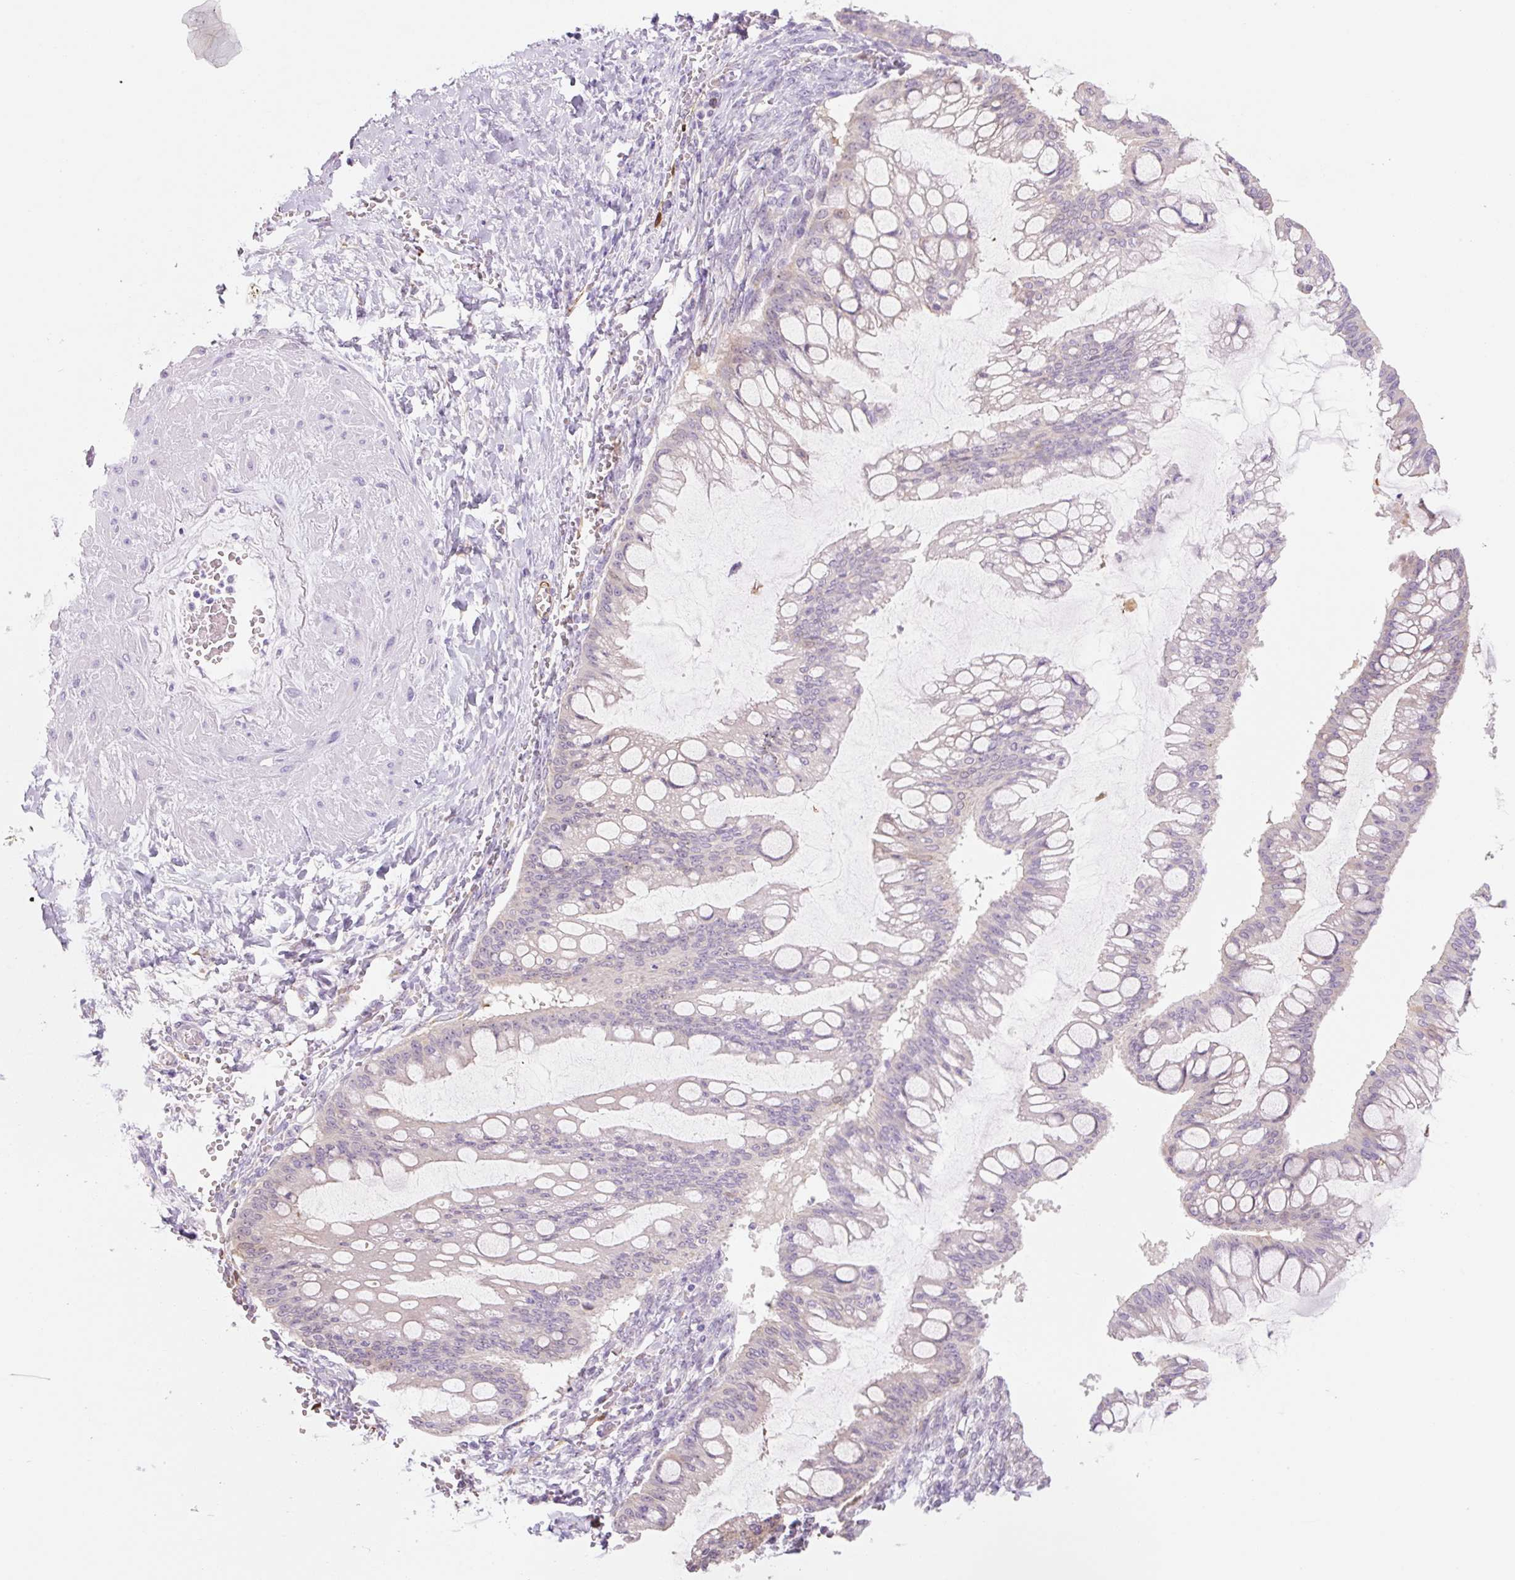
{"staining": {"intensity": "negative", "quantity": "none", "location": "none"}, "tissue": "ovarian cancer", "cell_type": "Tumor cells", "image_type": "cancer", "snomed": [{"axis": "morphology", "description": "Cystadenocarcinoma, mucinous, NOS"}, {"axis": "topography", "description": "Ovary"}], "caption": "The immunohistochemistry image has no significant positivity in tumor cells of ovarian cancer tissue.", "gene": "FABP5", "patient": {"sex": "female", "age": 73}}